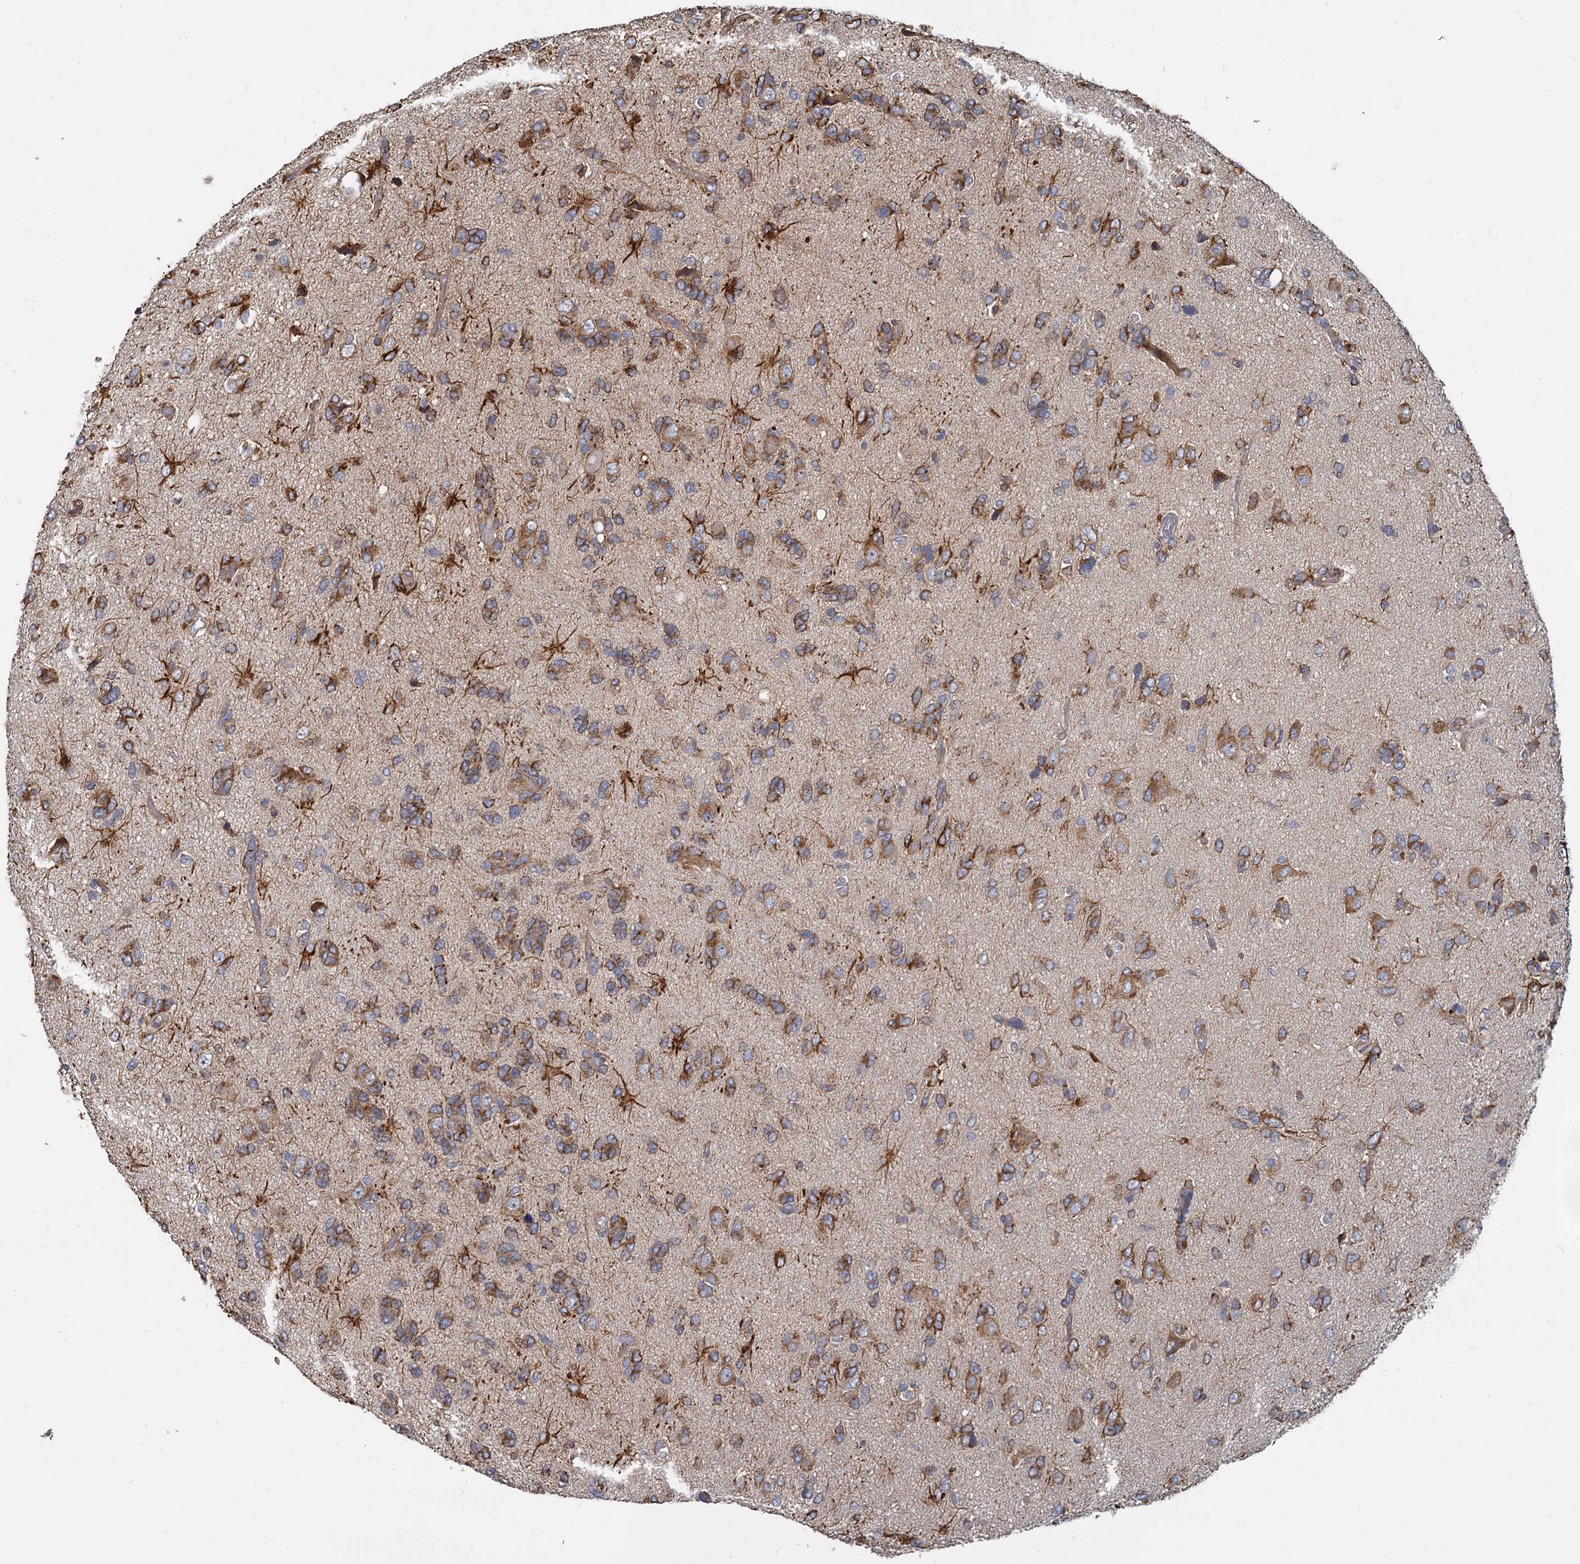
{"staining": {"intensity": "moderate", "quantity": "<25%", "location": "cytoplasmic/membranous"}, "tissue": "glioma", "cell_type": "Tumor cells", "image_type": "cancer", "snomed": [{"axis": "morphology", "description": "Glioma, malignant, High grade"}, {"axis": "topography", "description": "Brain"}], "caption": "Immunohistochemistry image of neoplastic tissue: human glioma stained using immunohistochemistry displays low levels of moderate protein expression localized specifically in the cytoplasmic/membranous of tumor cells, appearing as a cytoplasmic/membranous brown color.", "gene": "LRRC51", "patient": {"sex": "female", "age": 59}}